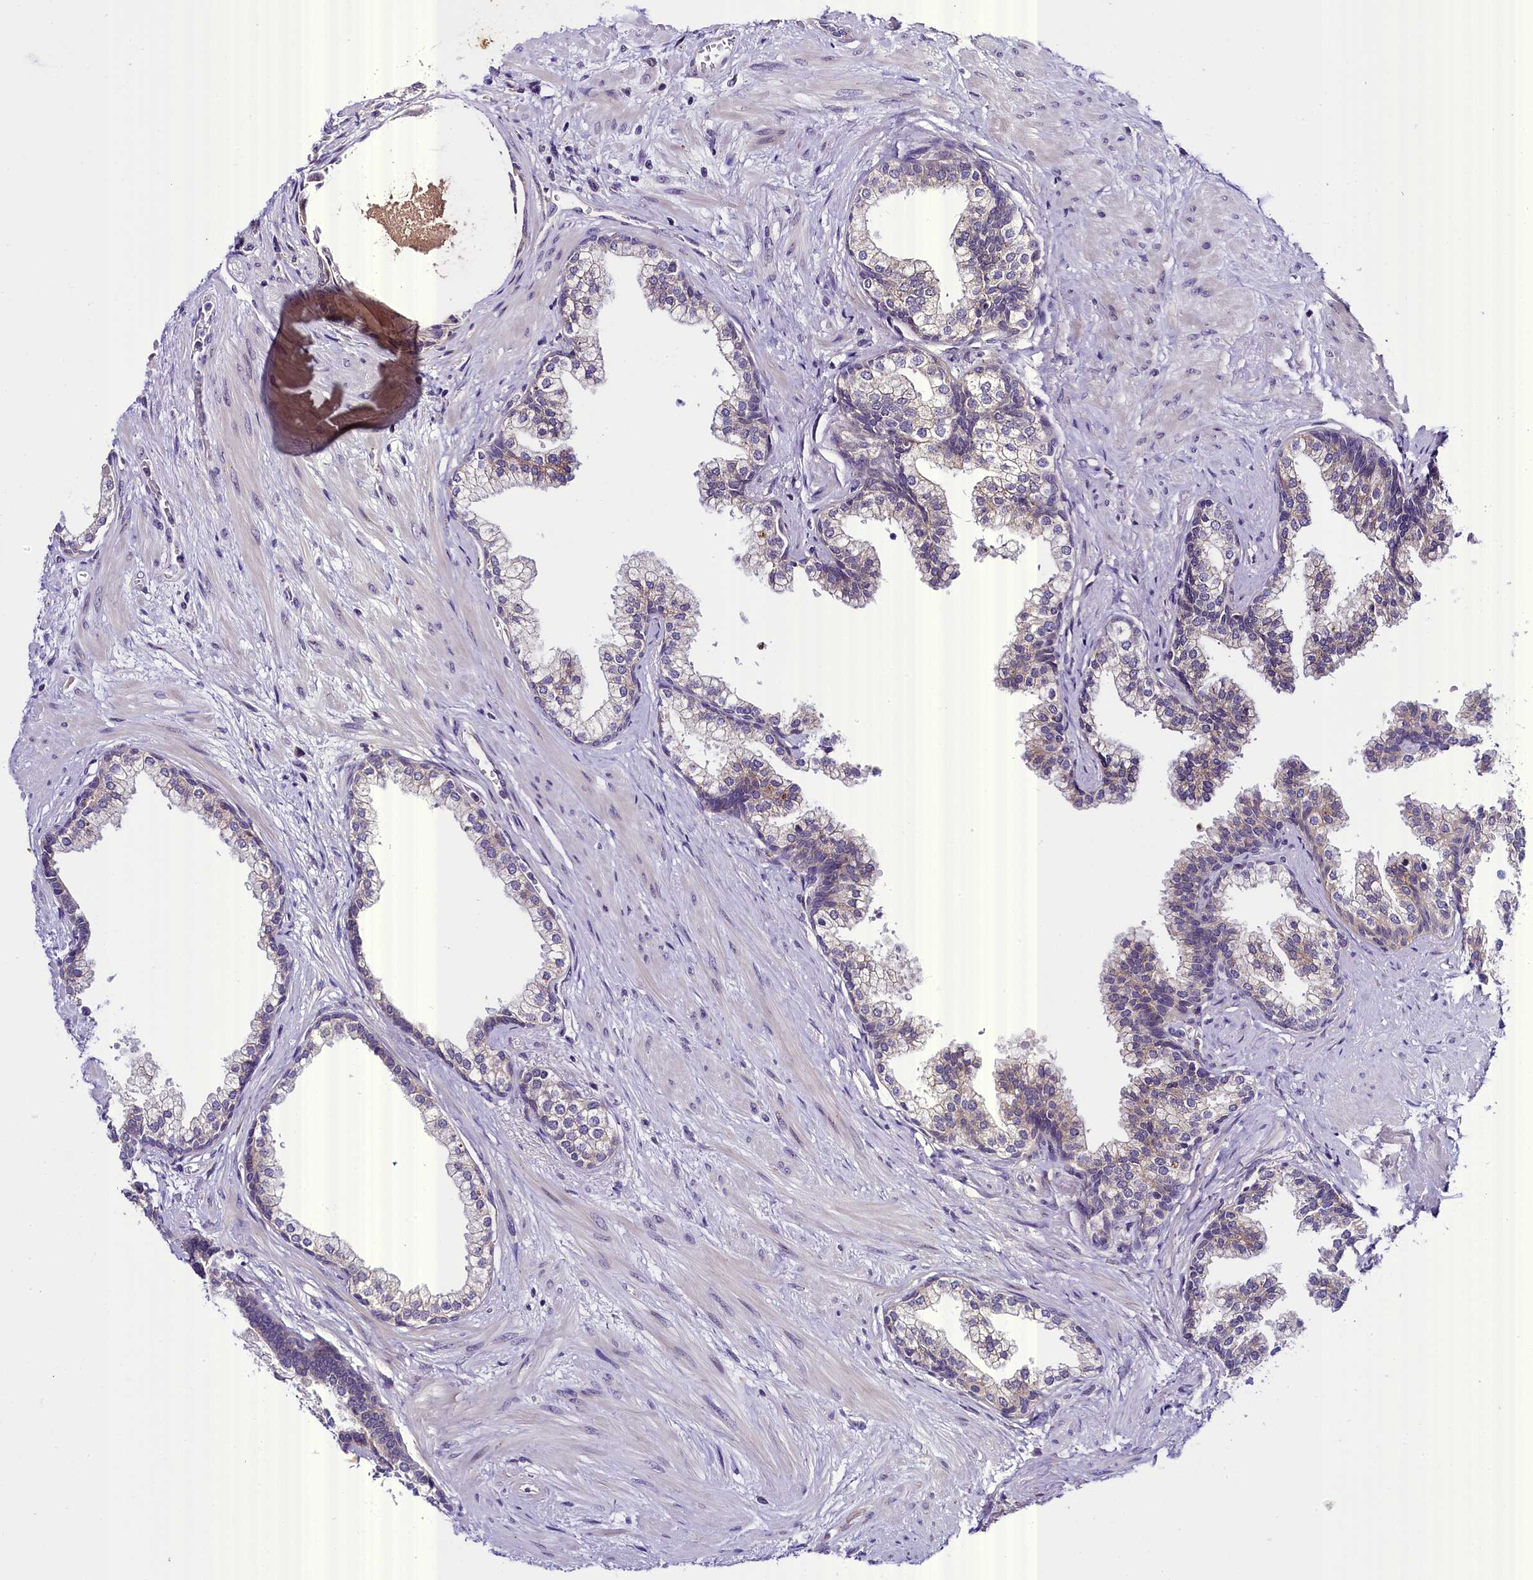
{"staining": {"intensity": "negative", "quantity": "none", "location": "none"}, "tissue": "prostate", "cell_type": "Glandular cells", "image_type": "normal", "snomed": [{"axis": "morphology", "description": "Normal tissue, NOS"}, {"axis": "topography", "description": "Prostate"}], "caption": "Glandular cells show no significant protein staining in benign prostate. The staining is performed using DAB brown chromogen with nuclei counter-stained in using hematoxylin.", "gene": "ENKD1", "patient": {"sex": "male", "age": 57}}